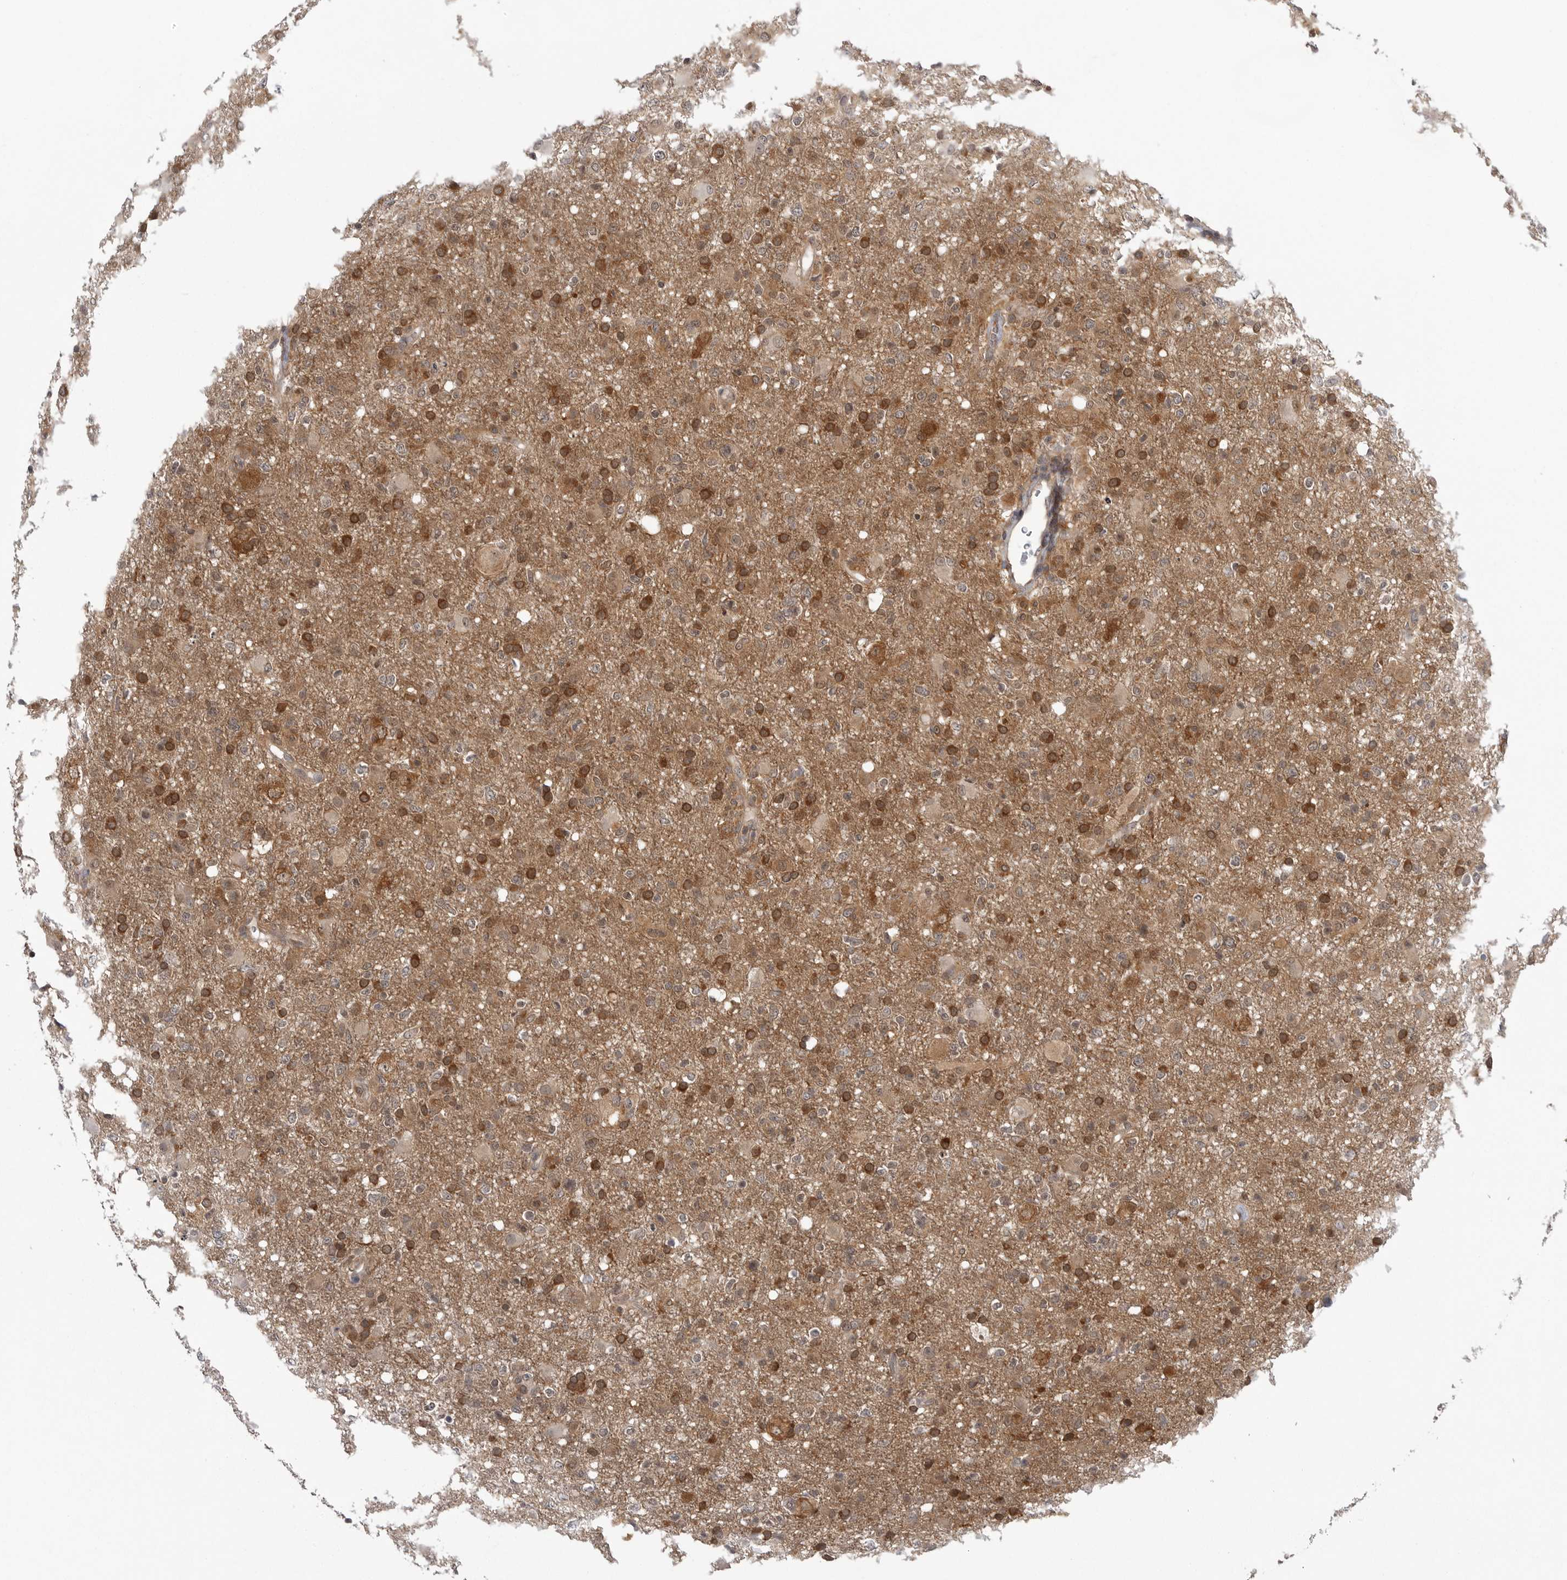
{"staining": {"intensity": "moderate", "quantity": ">75%", "location": "cytoplasmic/membranous"}, "tissue": "glioma", "cell_type": "Tumor cells", "image_type": "cancer", "snomed": [{"axis": "morphology", "description": "Glioma, malignant, High grade"}, {"axis": "topography", "description": "Brain"}], "caption": "This is a histology image of immunohistochemistry staining of malignant glioma (high-grade), which shows moderate staining in the cytoplasmic/membranous of tumor cells.", "gene": "CACYBP", "patient": {"sex": "female", "age": 57}}